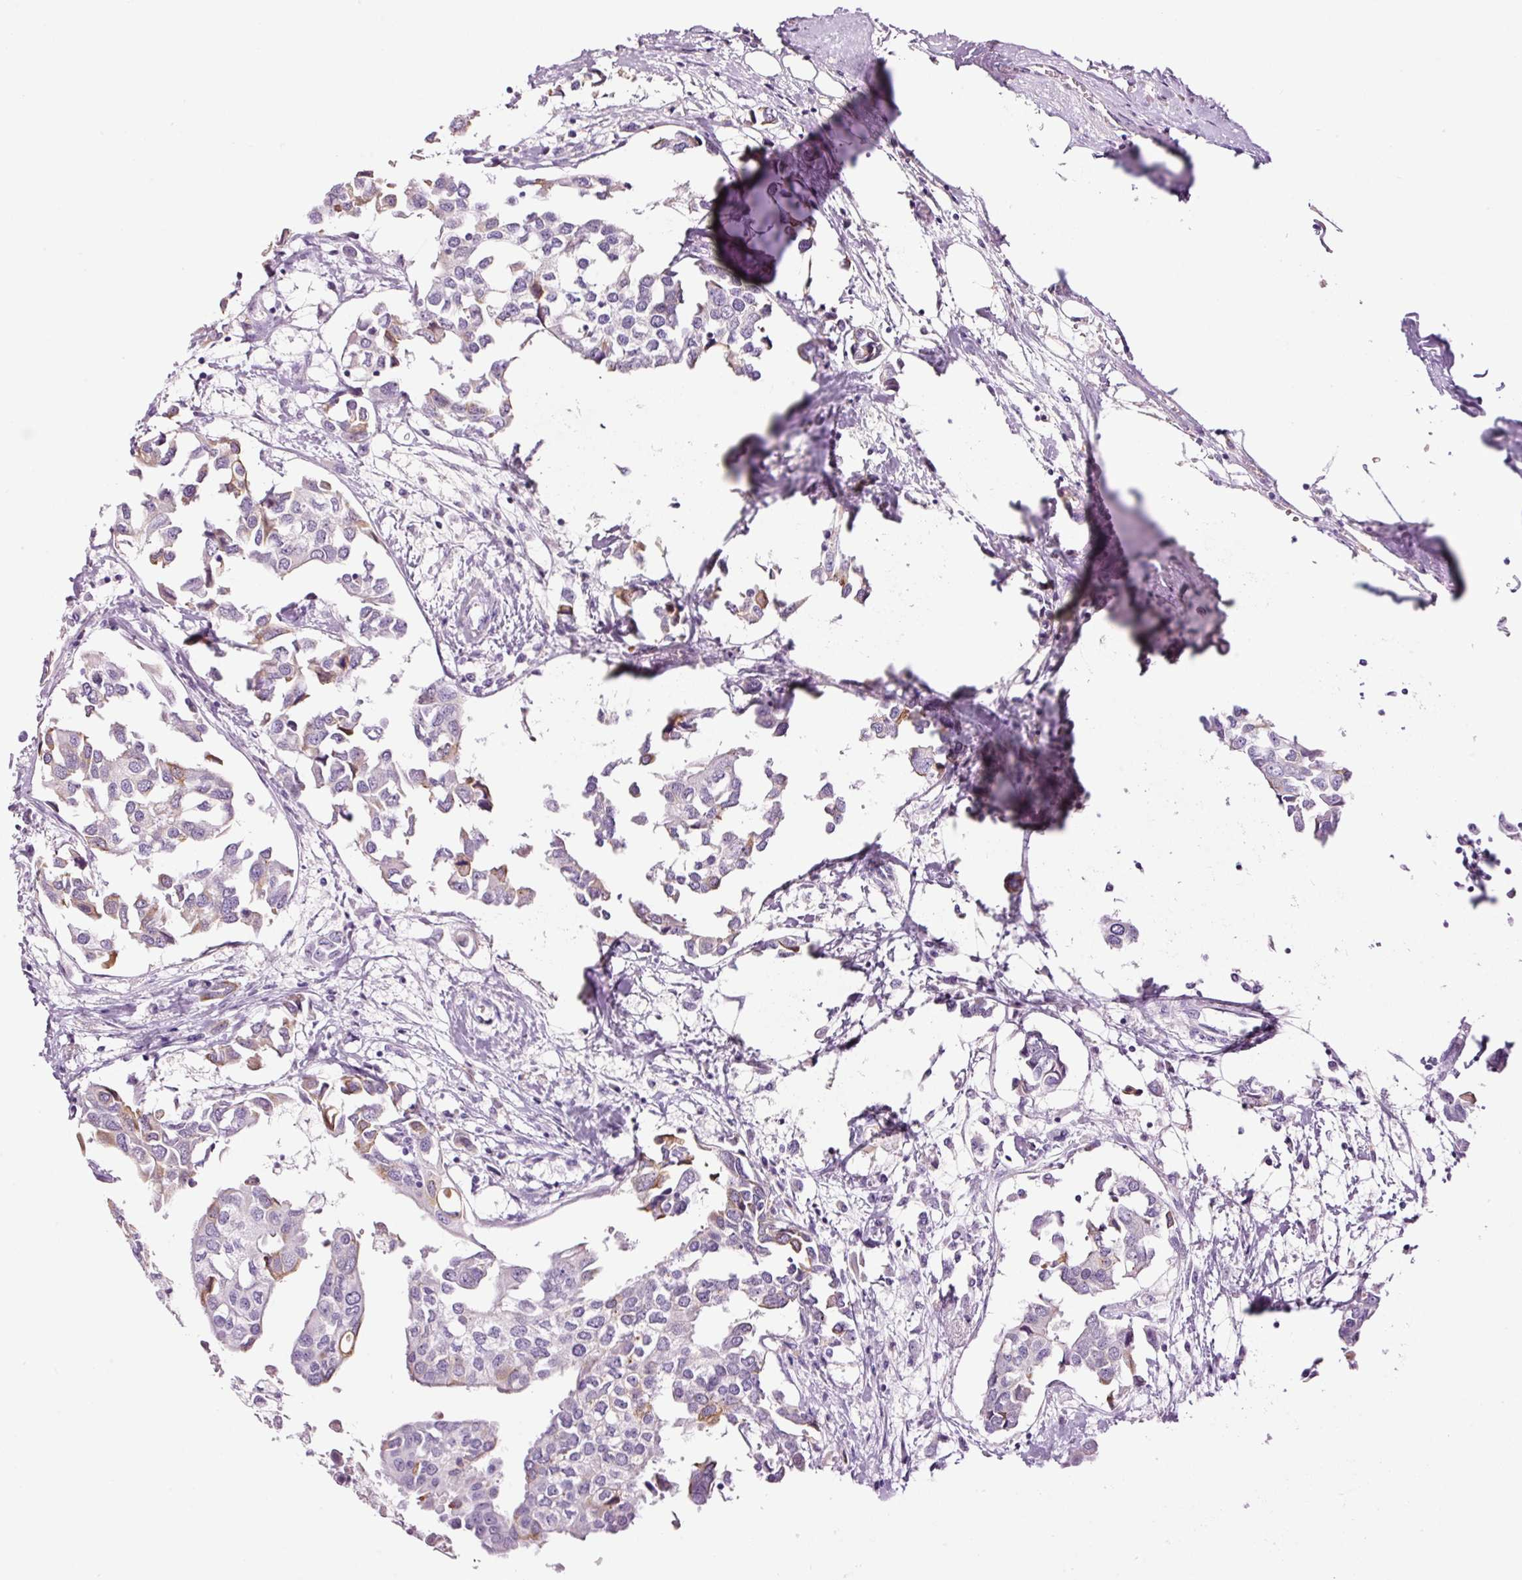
{"staining": {"intensity": "weak", "quantity": "<25%", "location": "cytoplasmic/membranous"}, "tissue": "breast cancer", "cell_type": "Tumor cells", "image_type": "cancer", "snomed": [{"axis": "morphology", "description": "Duct carcinoma"}, {"axis": "topography", "description": "Breast"}], "caption": "DAB immunohistochemical staining of infiltrating ductal carcinoma (breast) shows no significant positivity in tumor cells.", "gene": "RTF2", "patient": {"sex": "female", "age": 83}}